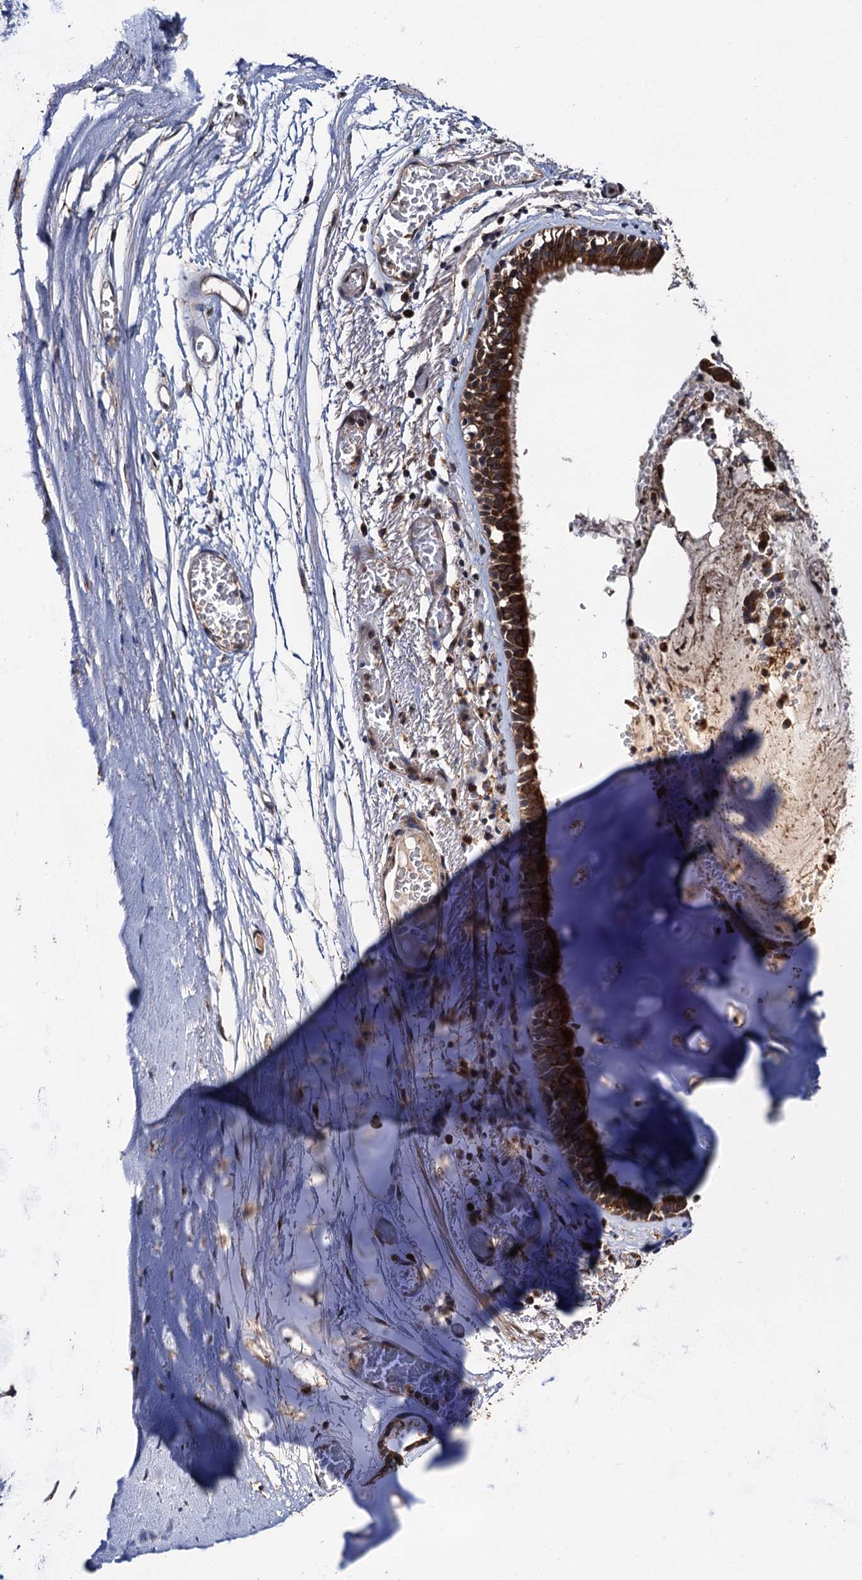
{"staining": {"intensity": "moderate", "quantity": ">75%", "location": "cytoplasmic/membranous"}, "tissue": "bronchus", "cell_type": "Respiratory epithelial cells", "image_type": "normal", "snomed": [{"axis": "morphology", "description": "Normal tissue, NOS"}, {"axis": "topography", "description": "Bronchus"}, {"axis": "topography", "description": "Lung"}], "caption": "A brown stain shows moderate cytoplasmic/membranous staining of a protein in respiratory epithelial cells of benign human bronchus. Using DAB (3,3'-diaminobenzidine) (brown) and hematoxylin (blue) stains, captured at high magnification using brightfield microscopy.", "gene": "MIER2", "patient": {"sex": "male", "age": 56}}